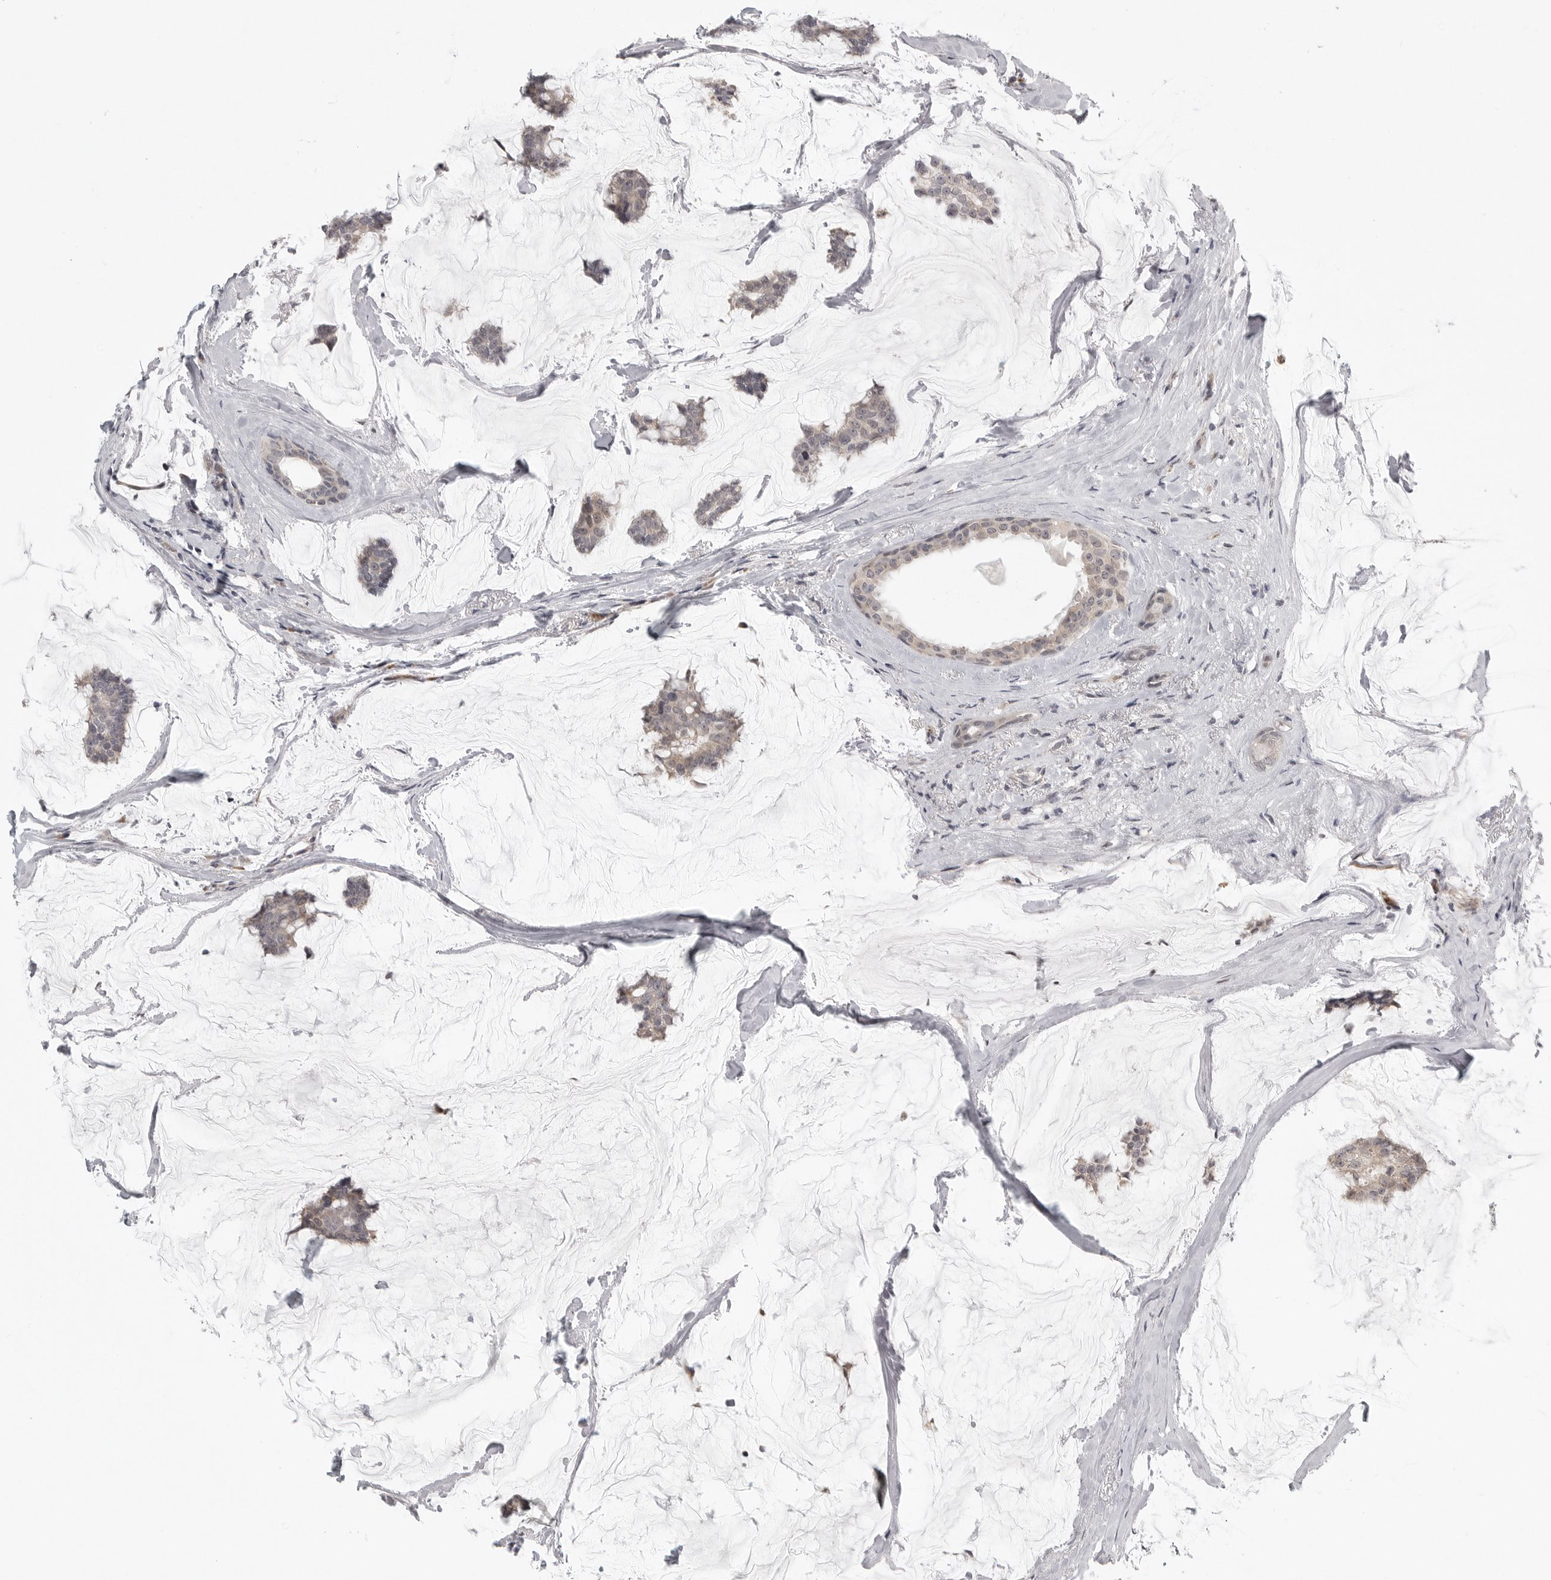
{"staining": {"intensity": "moderate", "quantity": "<25%", "location": "cytoplasmic/membranous"}, "tissue": "breast cancer", "cell_type": "Tumor cells", "image_type": "cancer", "snomed": [{"axis": "morphology", "description": "Duct carcinoma"}, {"axis": "topography", "description": "Breast"}], "caption": "Immunohistochemical staining of human intraductal carcinoma (breast) demonstrates low levels of moderate cytoplasmic/membranous protein positivity in about <25% of tumor cells.", "gene": "TUT4", "patient": {"sex": "female", "age": 93}}